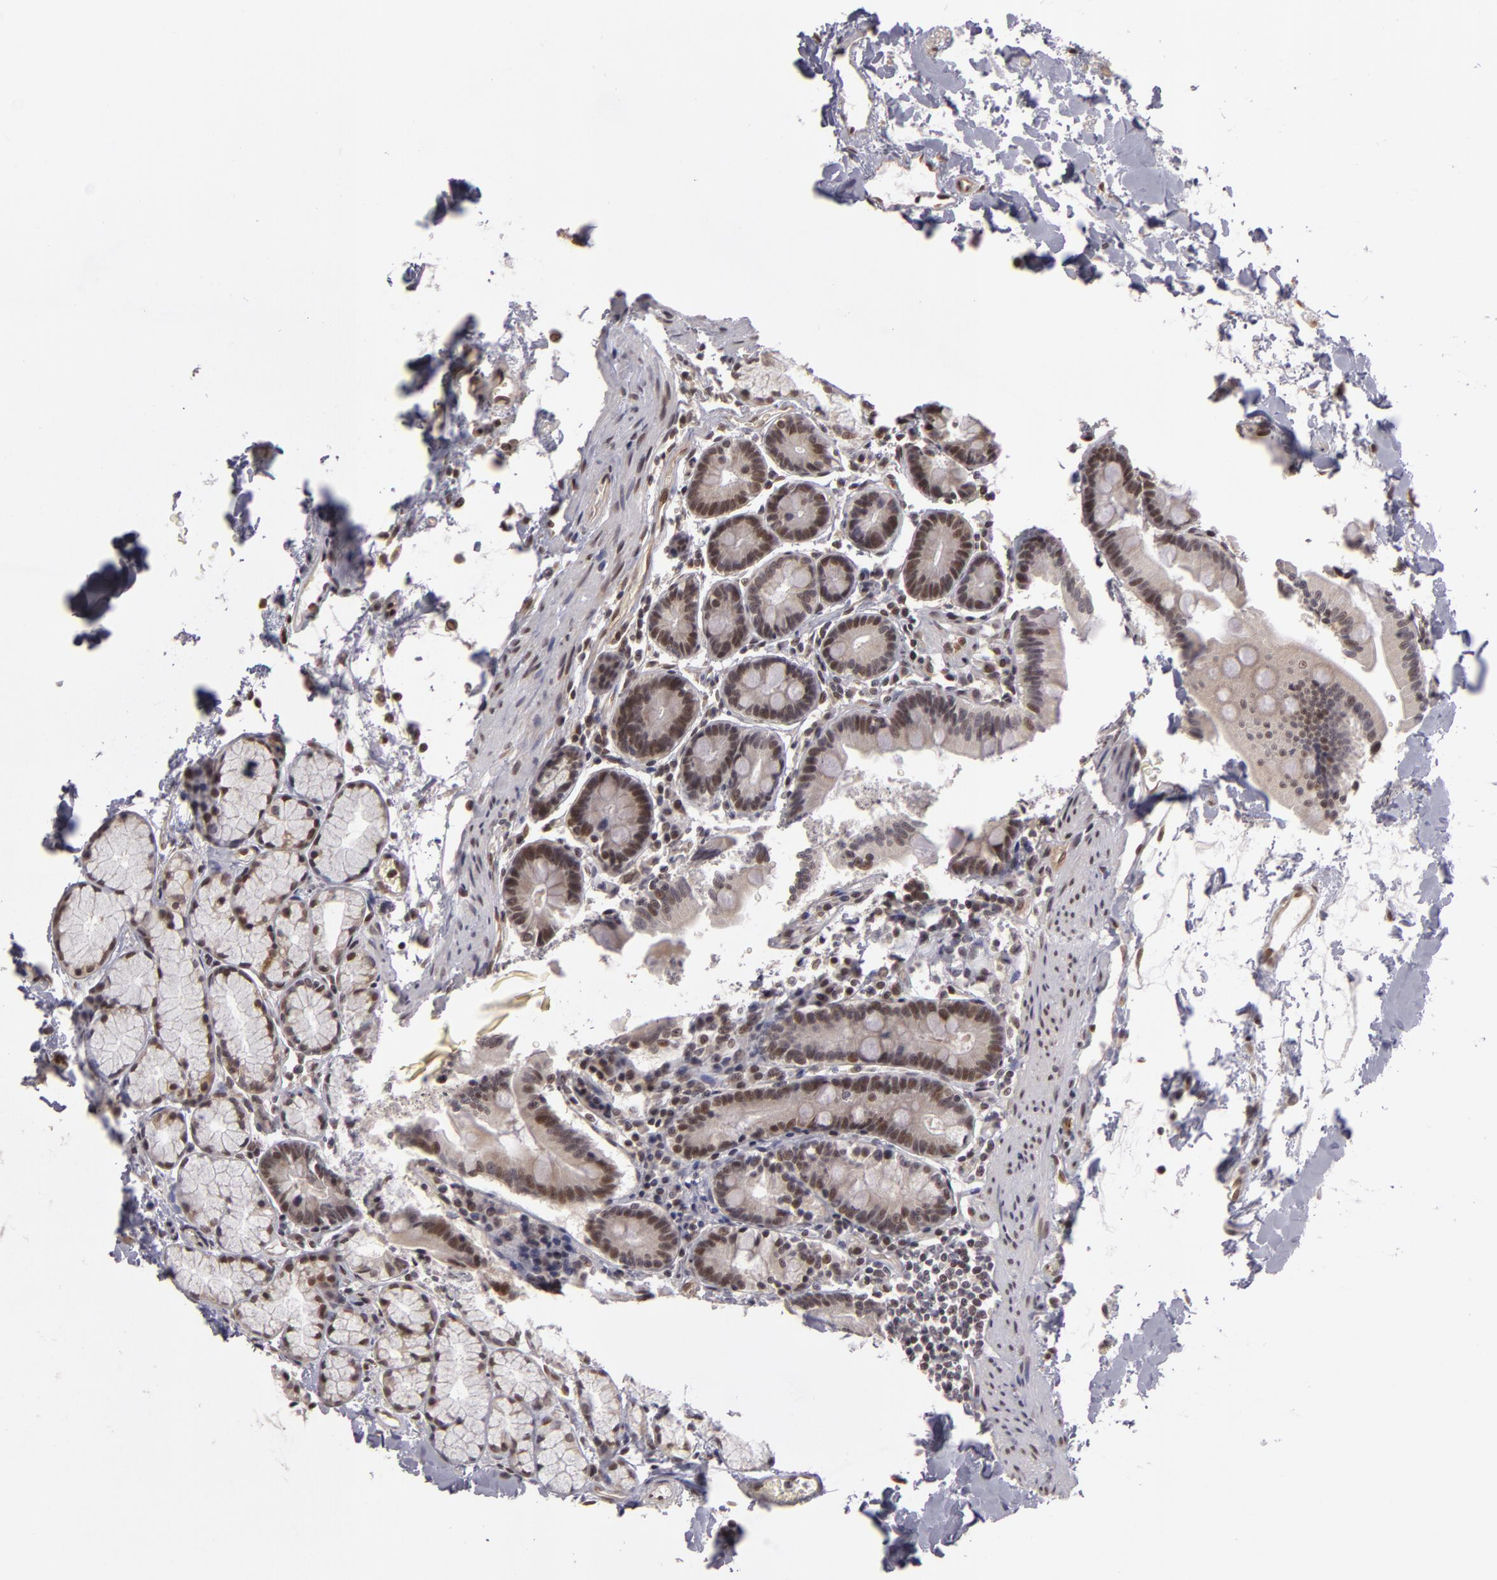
{"staining": {"intensity": "moderate", "quantity": ">75%", "location": "nuclear"}, "tissue": "duodenum", "cell_type": "Glandular cells", "image_type": "normal", "snomed": [{"axis": "morphology", "description": "Normal tissue, NOS"}, {"axis": "topography", "description": "Duodenum"}], "caption": "Immunohistochemical staining of normal human duodenum exhibits >75% levels of moderate nuclear protein expression in approximately >75% of glandular cells. The staining was performed using DAB, with brown indicating positive protein expression. Nuclei are stained blue with hematoxylin.", "gene": "ZNF133", "patient": {"sex": "female", "age": 77}}